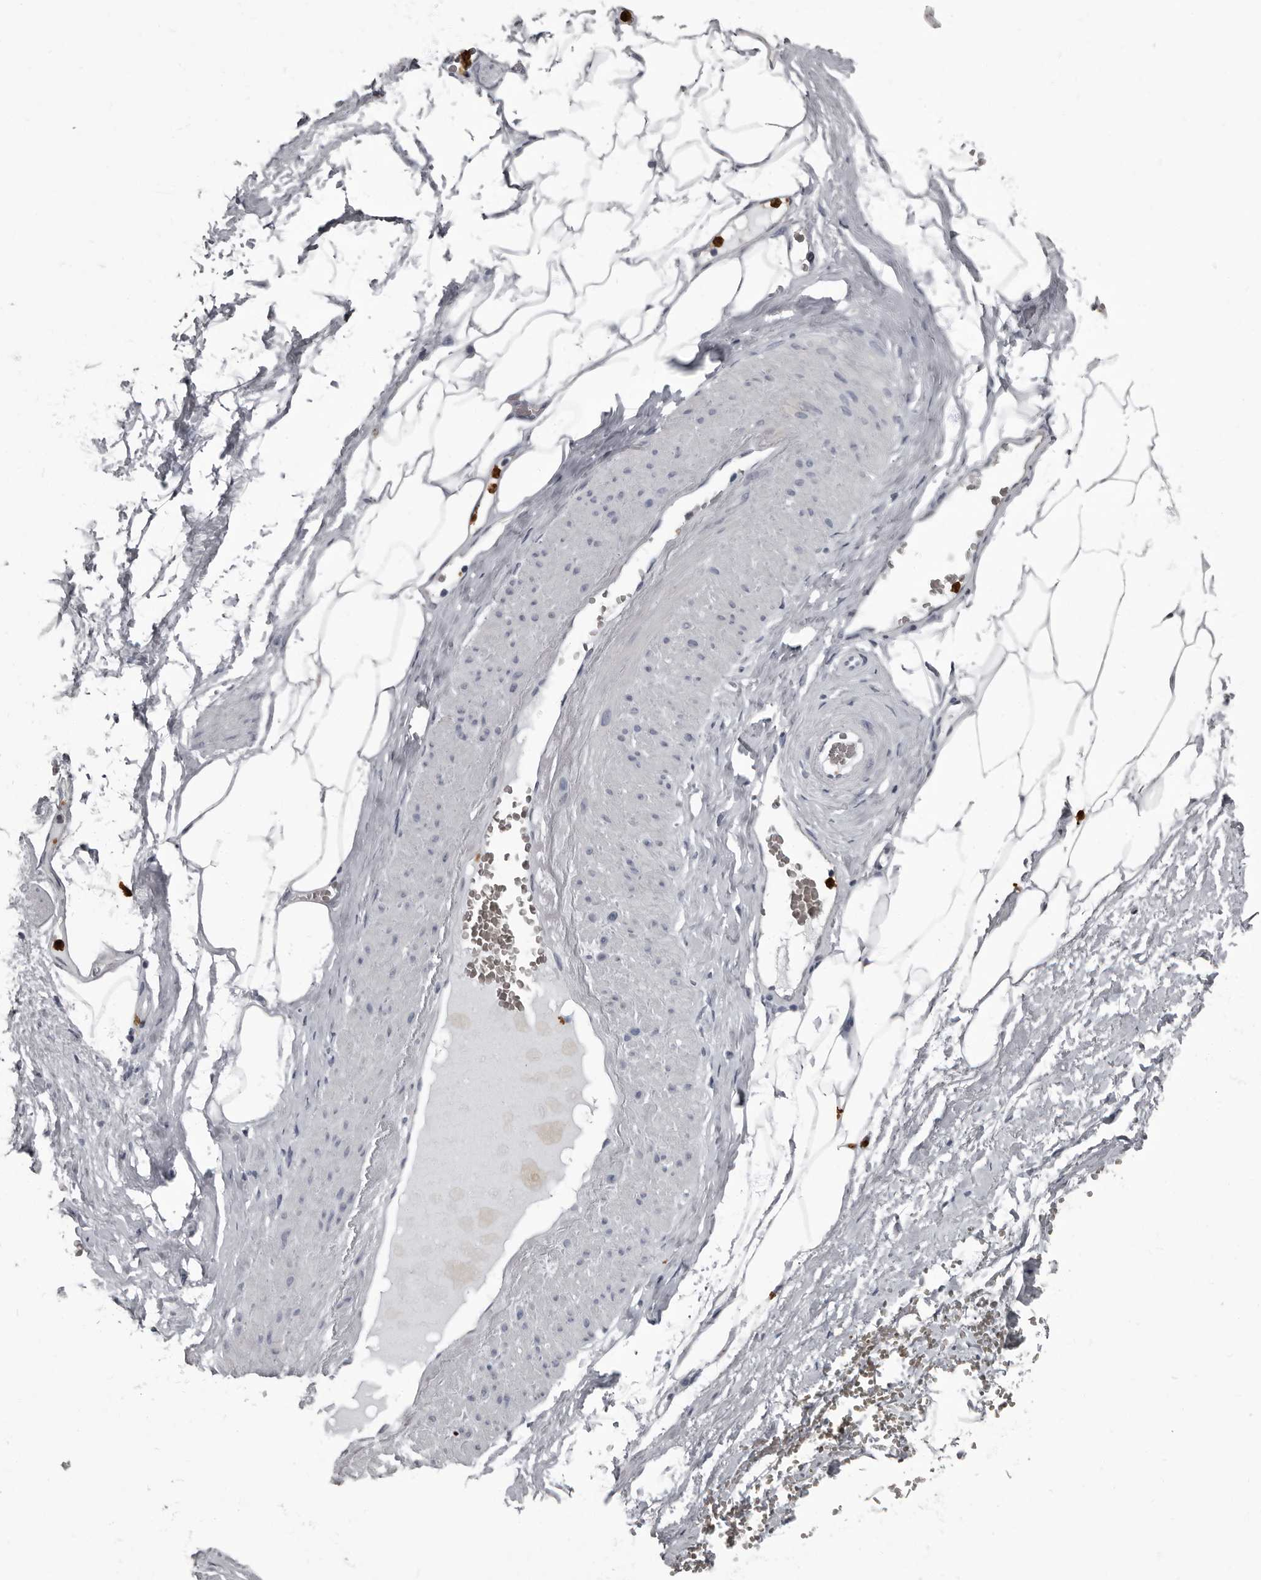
{"staining": {"intensity": "negative", "quantity": "none", "location": "none"}, "tissue": "adipose tissue", "cell_type": "Adipocytes", "image_type": "normal", "snomed": [{"axis": "morphology", "description": "Normal tissue, NOS"}, {"axis": "morphology", "description": "Adenocarcinoma, Low grade"}, {"axis": "topography", "description": "Prostate"}, {"axis": "topography", "description": "Peripheral nerve tissue"}], "caption": "This image is of unremarkable adipose tissue stained with IHC to label a protein in brown with the nuclei are counter-stained blue. There is no positivity in adipocytes.", "gene": "TPD52L1", "patient": {"sex": "male", "age": 63}}